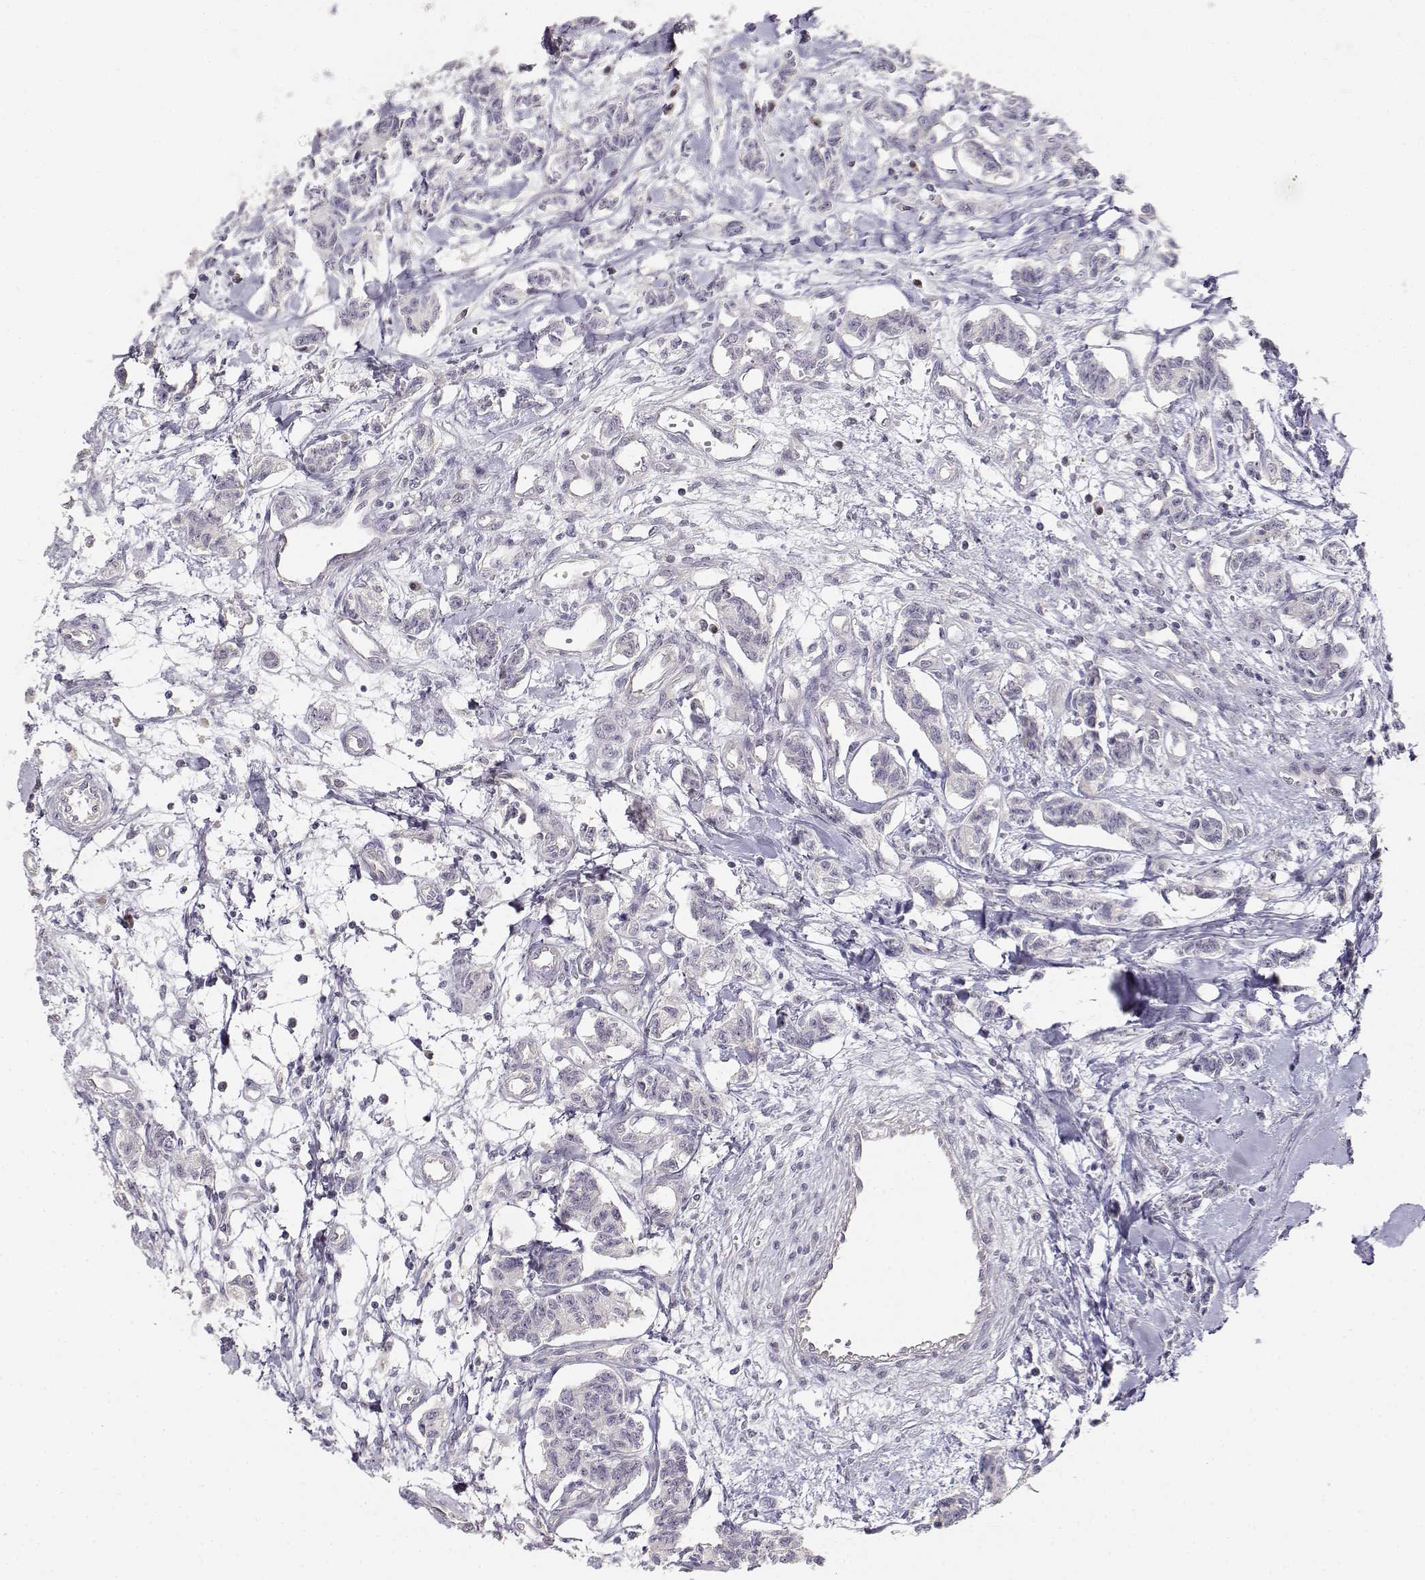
{"staining": {"intensity": "negative", "quantity": "none", "location": "none"}, "tissue": "carcinoid", "cell_type": "Tumor cells", "image_type": "cancer", "snomed": [{"axis": "morphology", "description": "Carcinoid, malignant, NOS"}, {"axis": "topography", "description": "Kidney"}], "caption": "Image shows no protein positivity in tumor cells of malignant carcinoid tissue. (DAB IHC visualized using brightfield microscopy, high magnification).", "gene": "EAF2", "patient": {"sex": "female", "age": 41}}